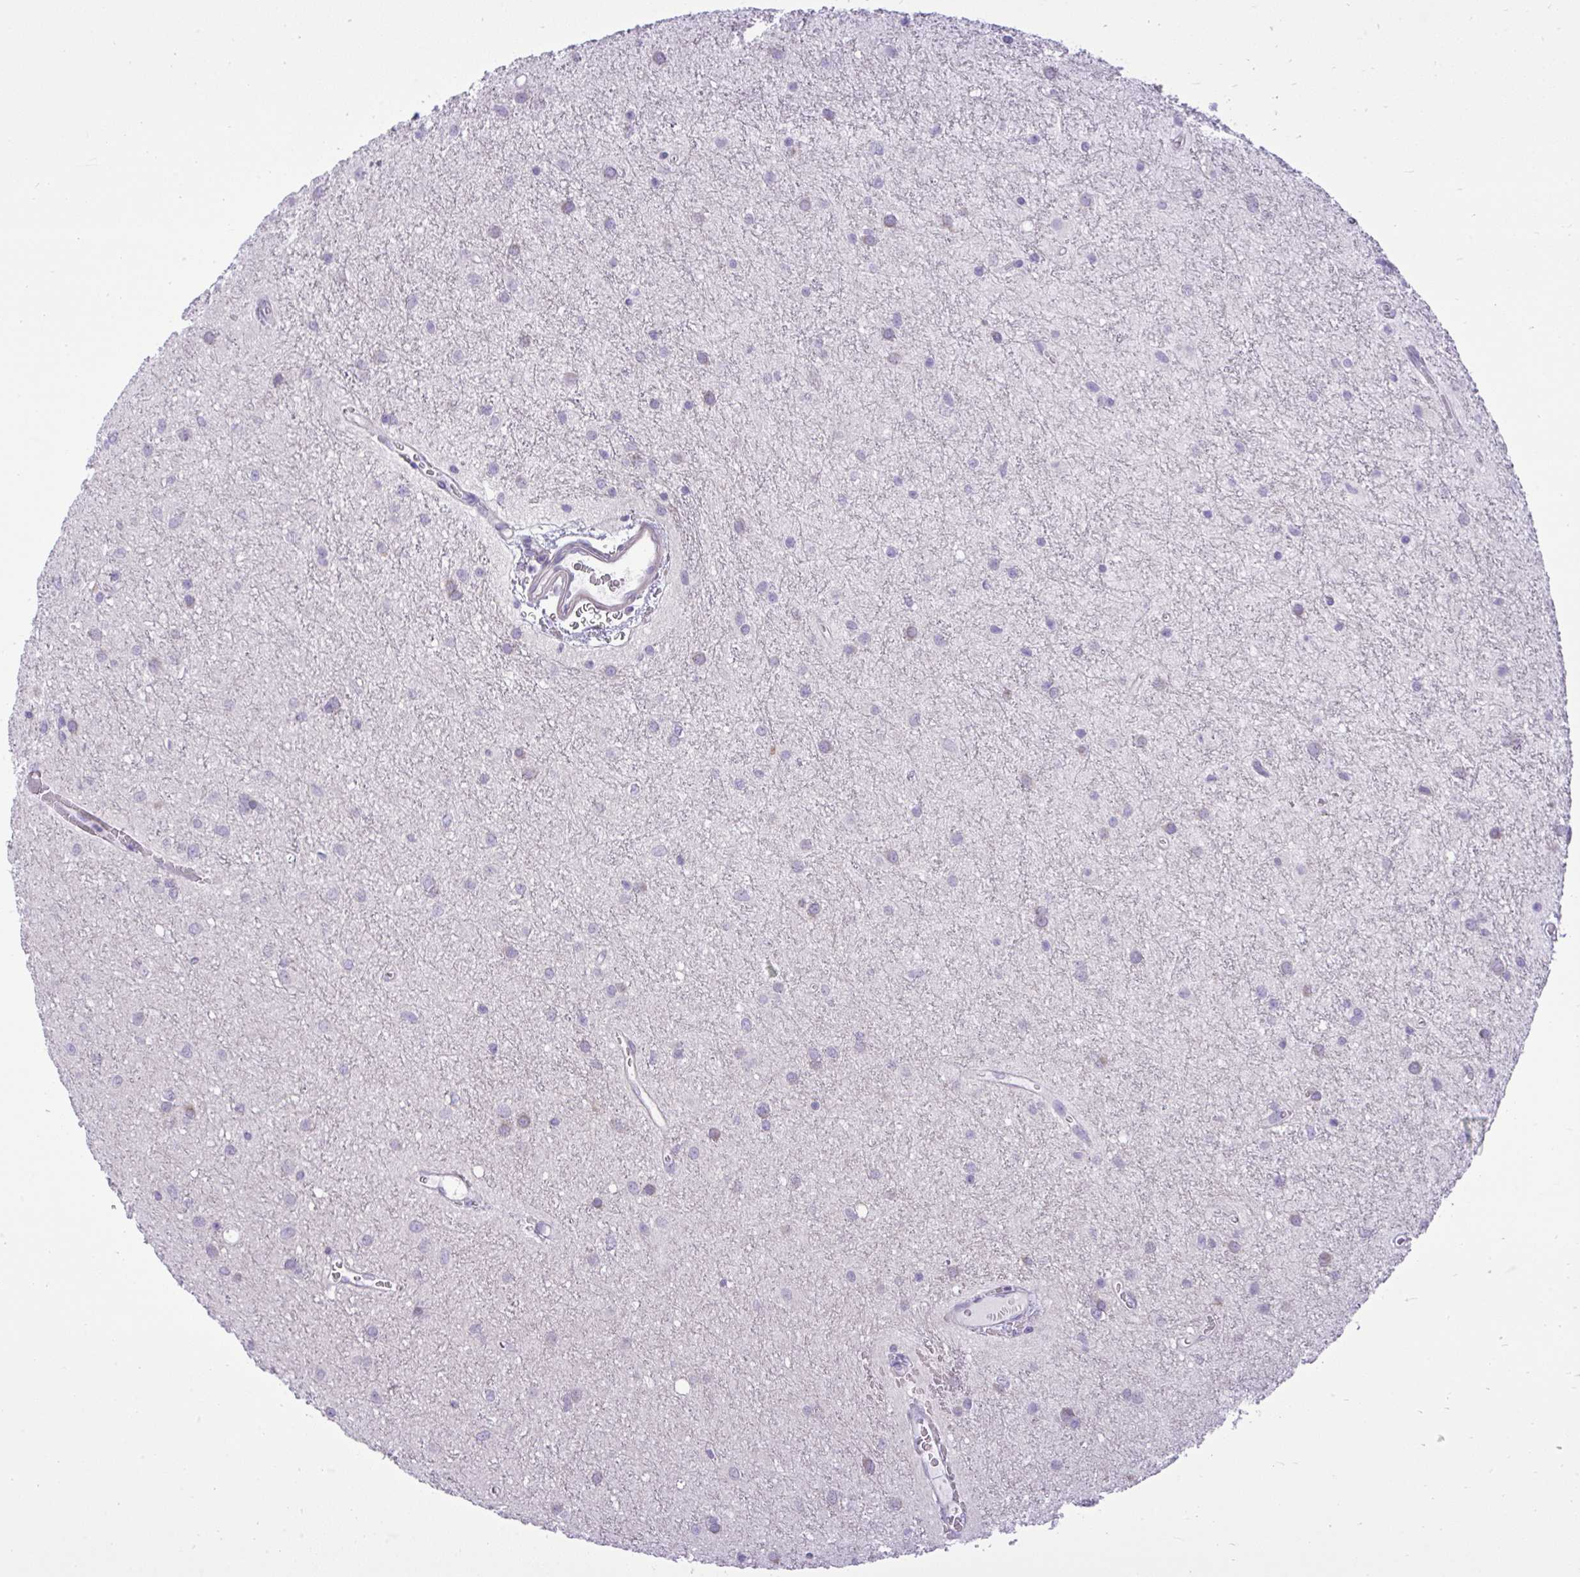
{"staining": {"intensity": "negative", "quantity": "none", "location": "none"}, "tissue": "glioma", "cell_type": "Tumor cells", "image_type": "cancer", "snomed": [{"axis": "morphology", "description": "Glioma, malignant, Low grade"}, {"axis": "topography", "description": "Cerebellum"}], "caption": "High power microscopy micrograph of an IHC photomicrograph of malignant glioma (low-grade), revealing no significant staining in tumor cells. (Immunohistochemistry (ihc), brightfield microscopy, high magnification).", "gene": "SPAG1", "patient": {"sex": "female", "age": 5}}